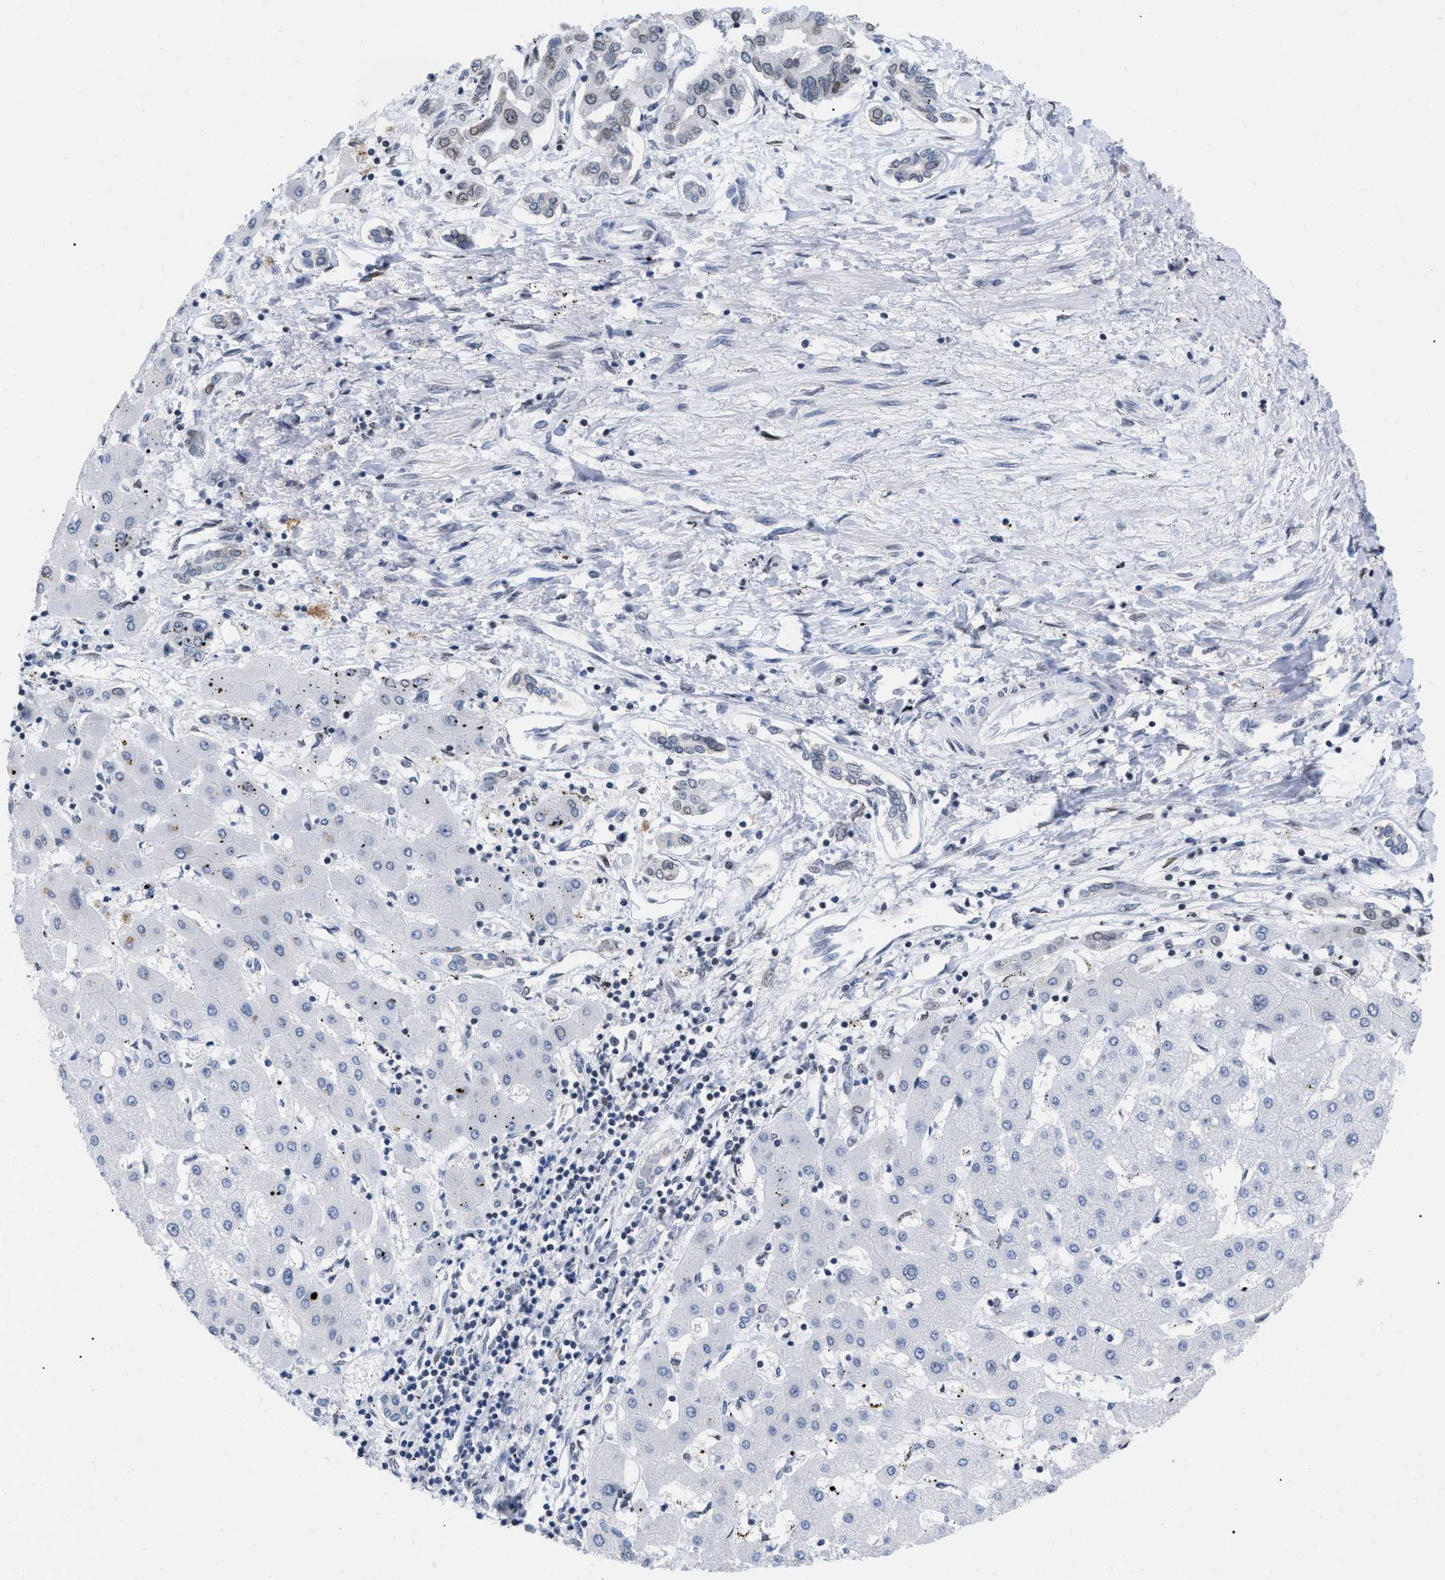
{"staining": {"intensity": "moderate", "quantity": "25%-75%", "location": "cytoplasmic/membranous,nuclear"}, "tissue": "liver cancer", "cell_type": "Tumor cells", "image_type": "cancer", "snomed": [{"axis": "morphology", "description": "Cholangiocarcinoma"}, {"axis": "topography", "description": "Liver"}], "caption": "Moderate cytoplasmic/membranous and nuclear staining for a protein is appreciated in approximately 25%-75% of tumor cells of liver cancer using immunohistochemistry.", "gene": "TPR", "patient": {"sex": "male", "age": 59}}